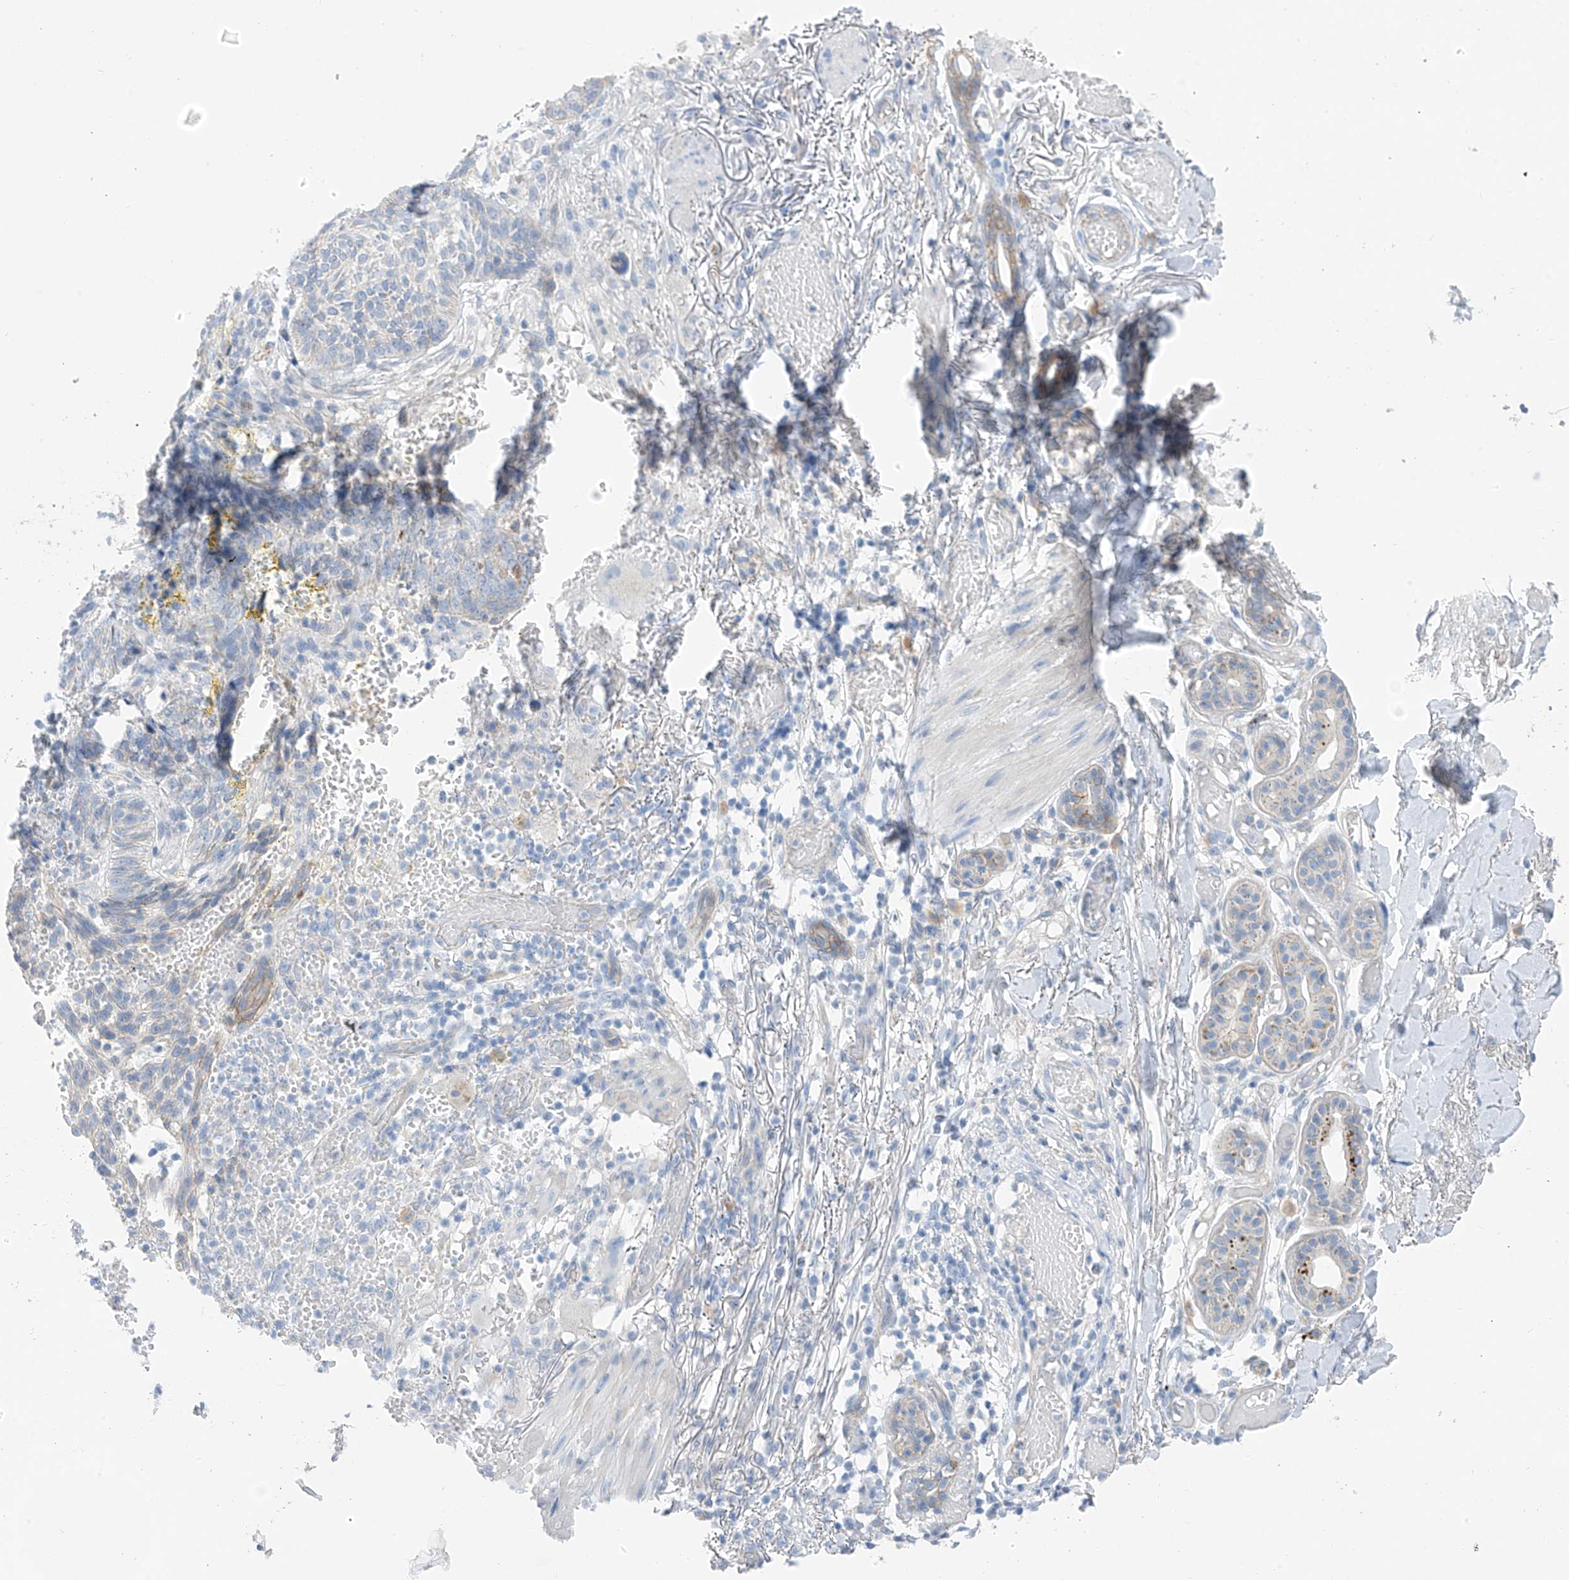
{"staining": {"intensity": "negative", "quantity": "none", "location": "none"}, "tissue": "skin cancer", "cell_type": "Tumor cells", "image_type": "cancer", "snomed": [{"axis": "morphology", "description": "Normal tissue, NOS"}, {"axis": "morphology", "description": "Basal cell carcinoma"}, {"axis": "topography", "description": "Skin"}], "caption": "Tumor cells are negative for brown protein staining in skin cancer (basal cell carcinoma). (DAB (3,3'-diaminobenzidine) immunohistochemistry visualized using brightfield microscopy, high magnification).", "gene": "ITGA9", "patient": {"sex": "male", "age": 64}}